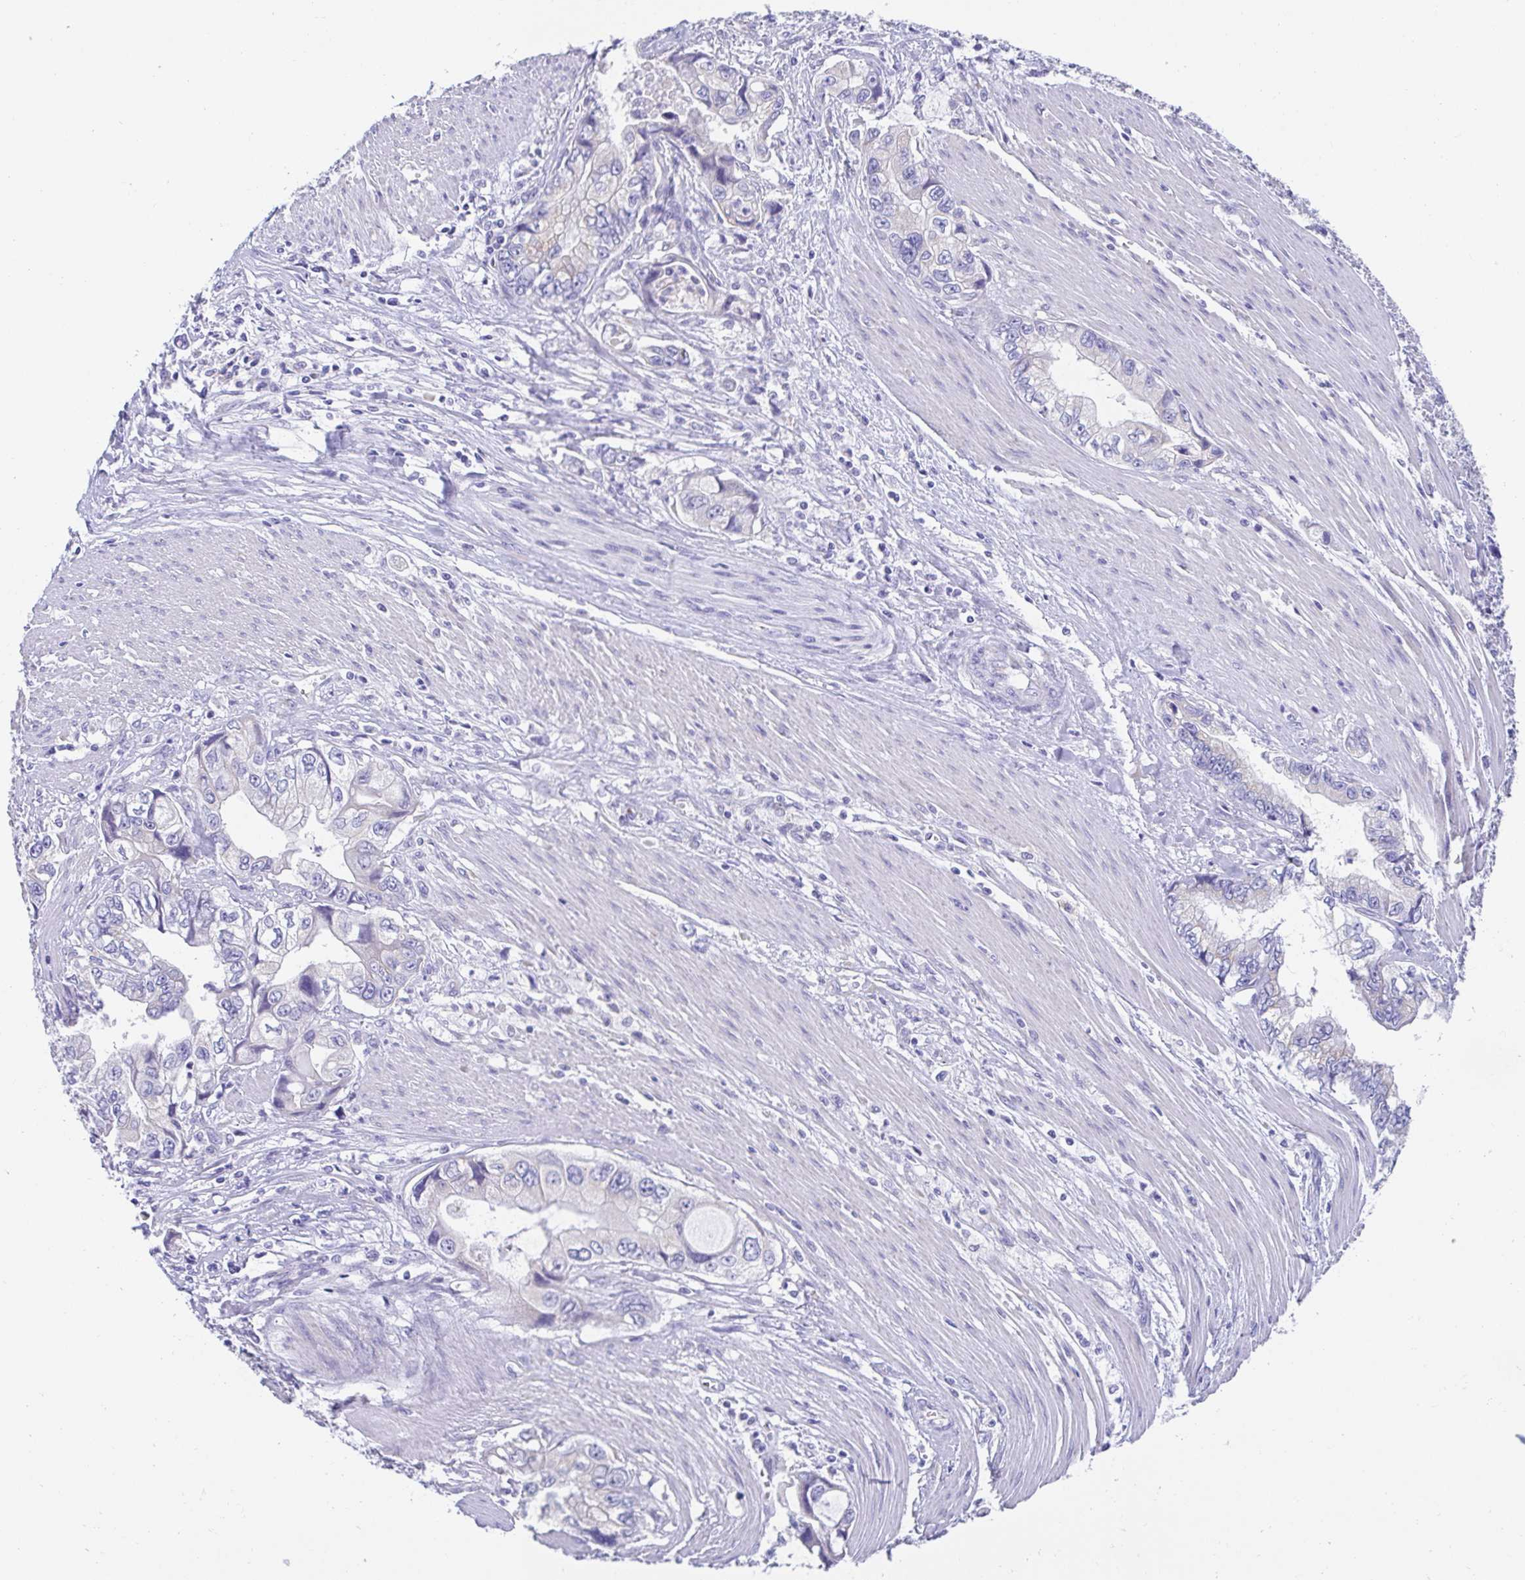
{"staining": {"intensity": "negative", "quantity": "none", "location": "none"}, "tissue": "stomach cancer", "cell_type": "Tumor cells", "image_type": "cancer", "snomed": [{"axis": "morphology", "description": "Adenocarcinoma, NOS"}, {"axis": "topography", "description": "Pancreas"}, {"axis": "topography", "description": "Stomach, upper"}], "caption": "A histopathology image of adenocarcinoma (stomach) stained for a protein demonstrates no brown staining in tumor cells.", "gene": "SCG3", "patient": {"sex": "male", "age": 77}}